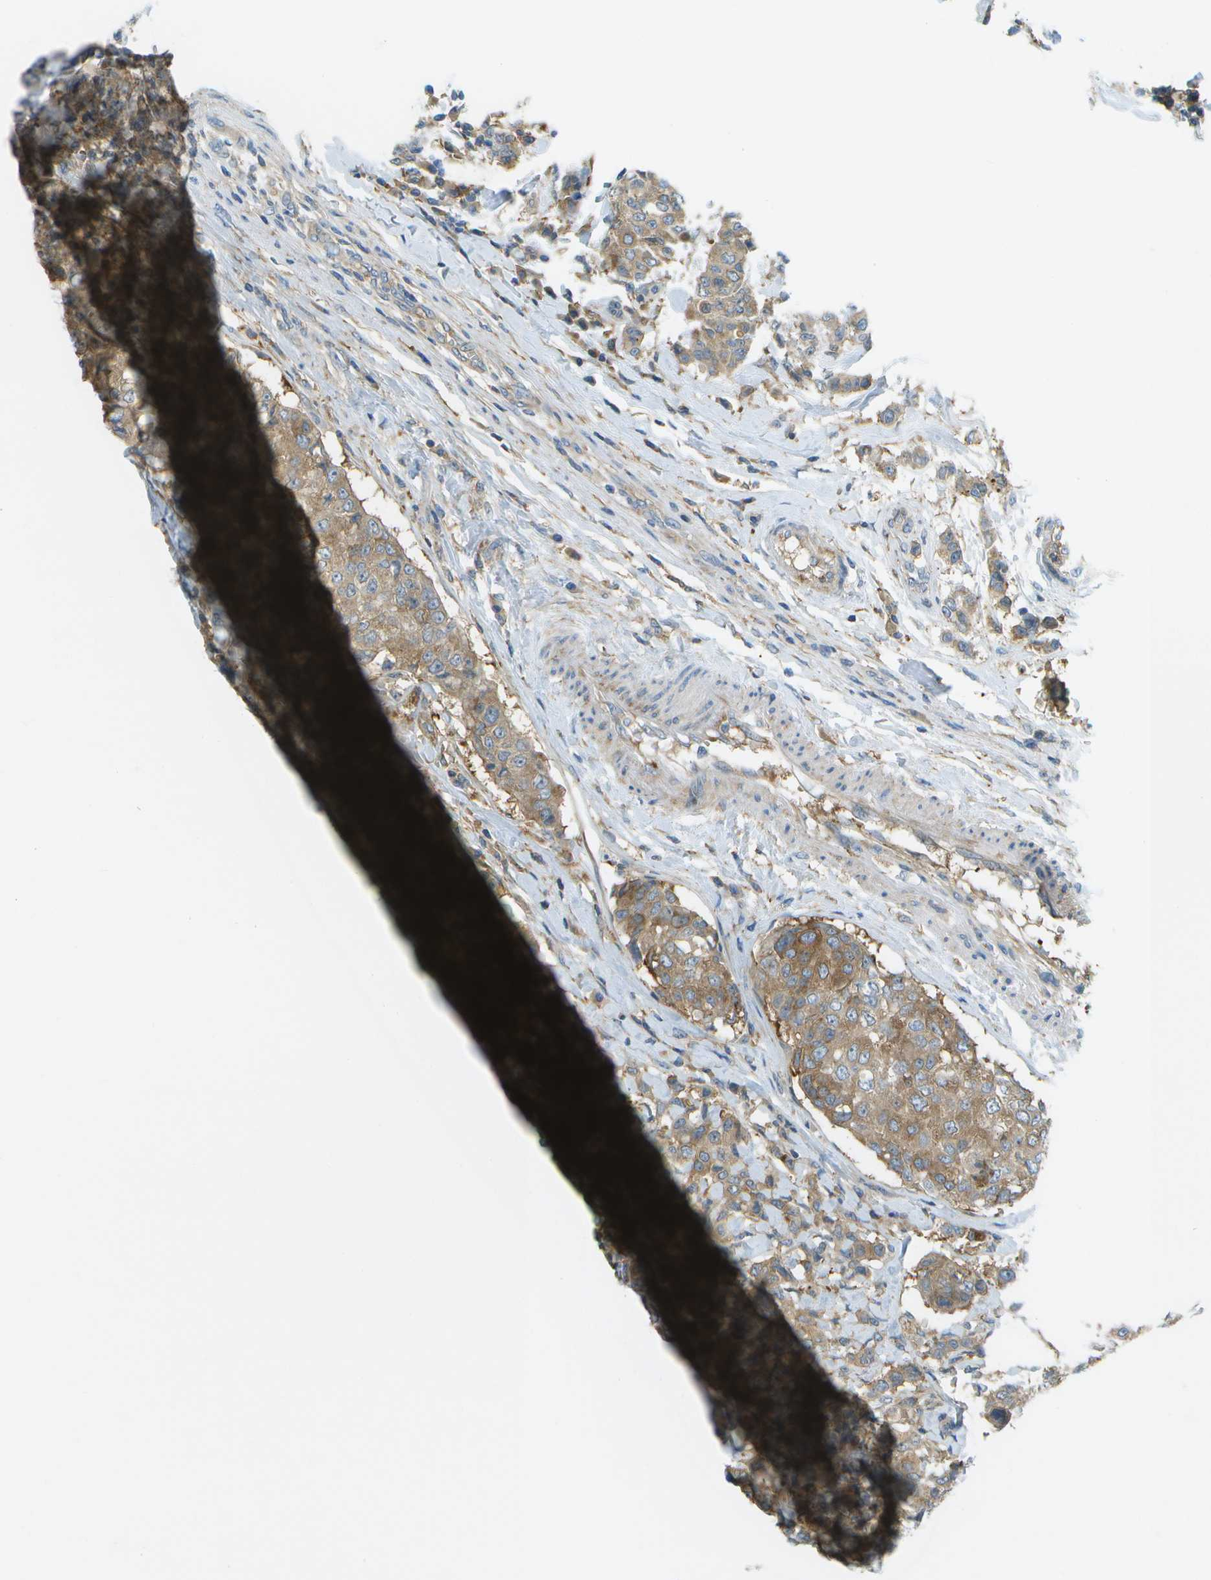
{"staining": {"intensity": "moderate", "quantity": ">75%", "location": "cytoplasmic/membranous"}, "tissue": "breast cancer", "cell_type": "Tumor cells", "image_type": "cancer", "snomed": [{"axis": "morphology", "description": "Duct carcinoma"}, {"axis": "topography", "description": "Breast"}], "caption": "Breast cancer (intraductal carcinoma) tissue displays moderate cytoplasmic/membranous positivity in approximately >75% of tumor cells The staining is performed using DAB brown chromogen to label protein expression. The nuclei are counter-stained blue using hematoxylin.", "gene": "WNK2", "patient": {"sex": "female", "age": 27}}